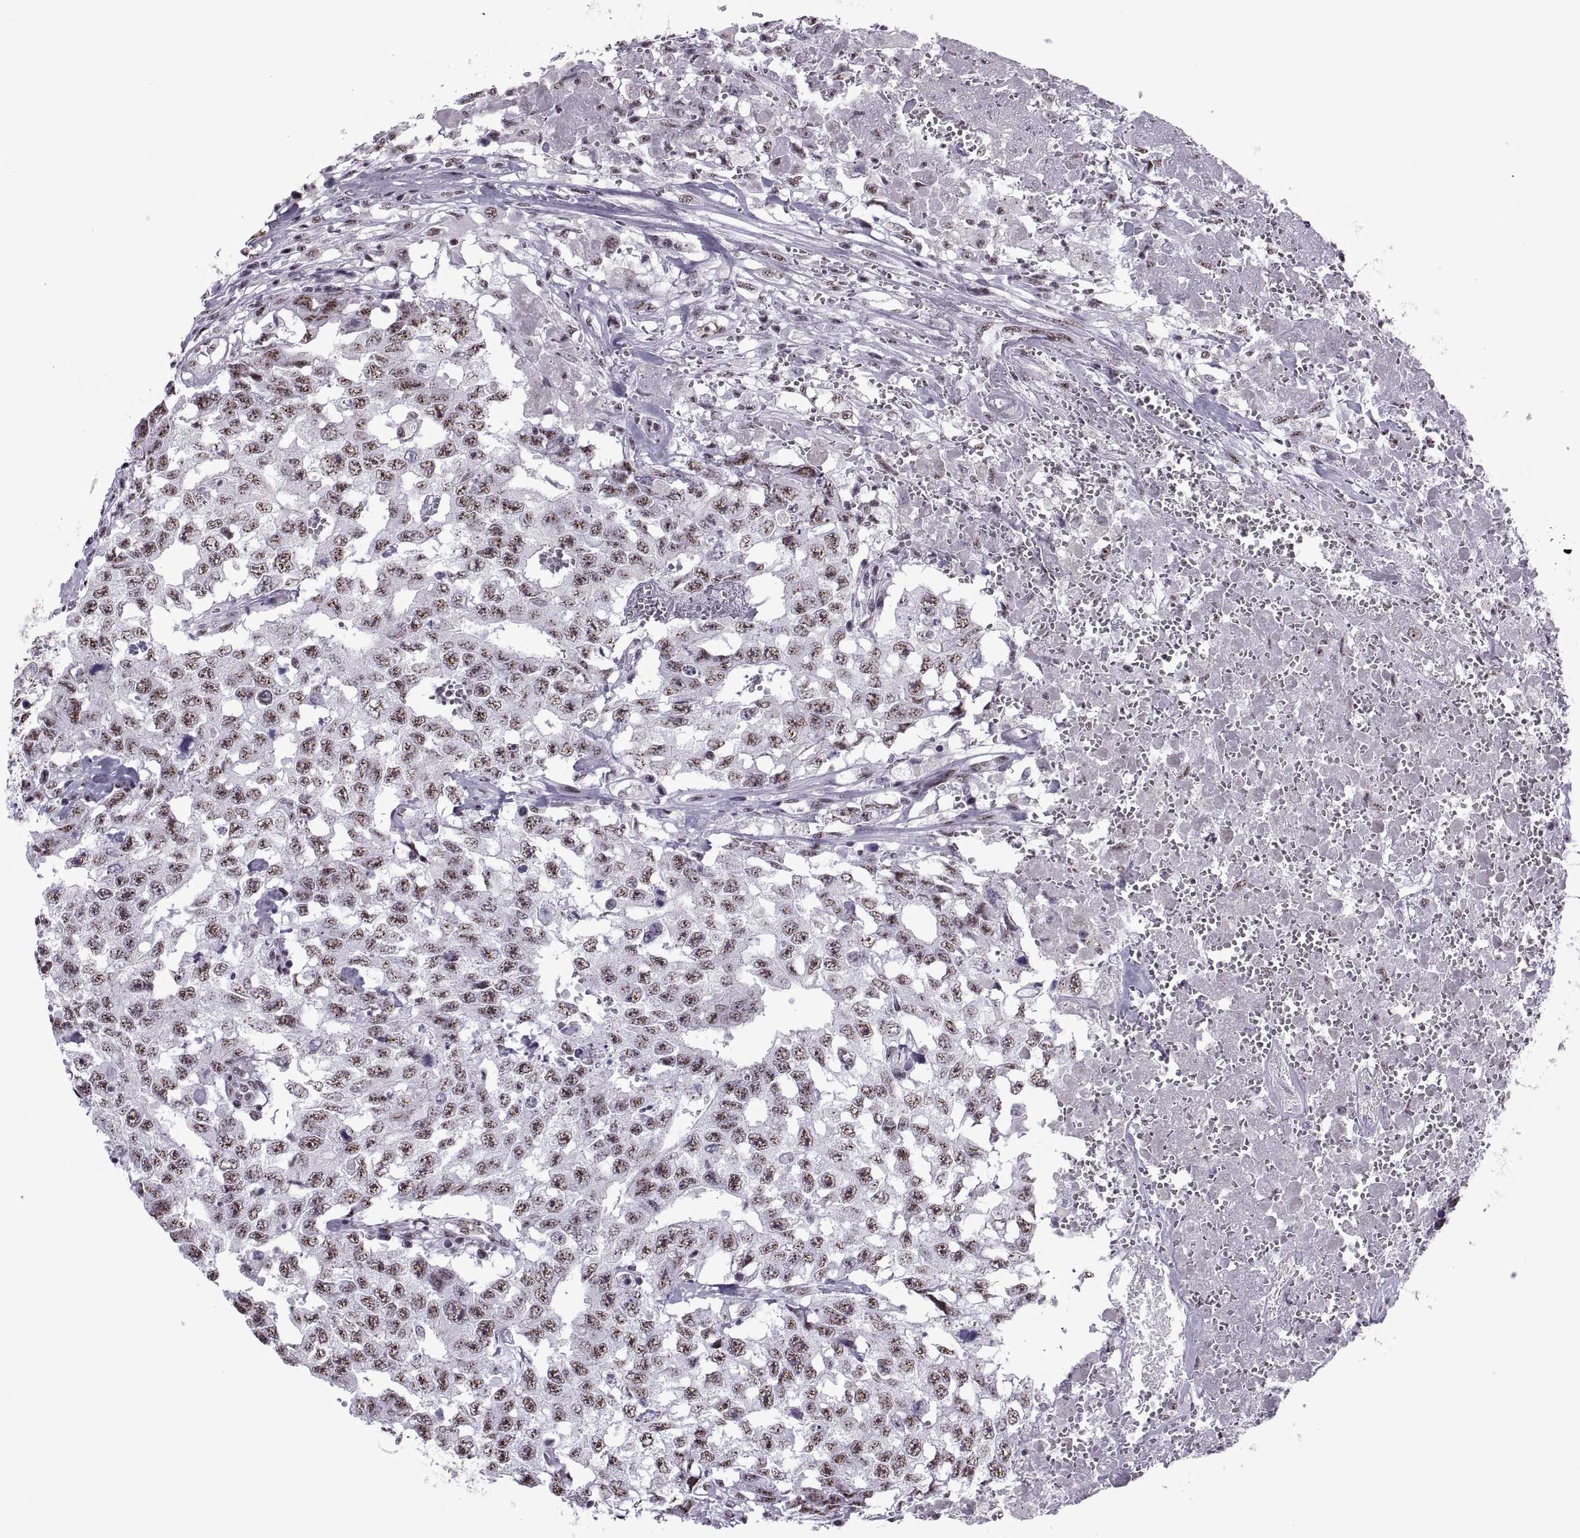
{"staining": {"intensity": "weak", "quantity": ">75%", "location": "nuclear"}, "tissue": "testis cancer", "cell_type": "Tumor cells", "image_type": "cancer", "snomed": [{"axis": "morphology", "description": "Carcinoma, Embryonal, NOS"}, {"axis": "topography", "description": "Testis"}], "caption": "Protein staining of testis embryonal carcinoma tissue exhibits weak nuclear expression in approximately >75% of tumor cells. (Brightfield microscopy of DAB IHC at high magnification).", "gene": "MAGEA4", "patient": {"sex": "male", "age": 36}}